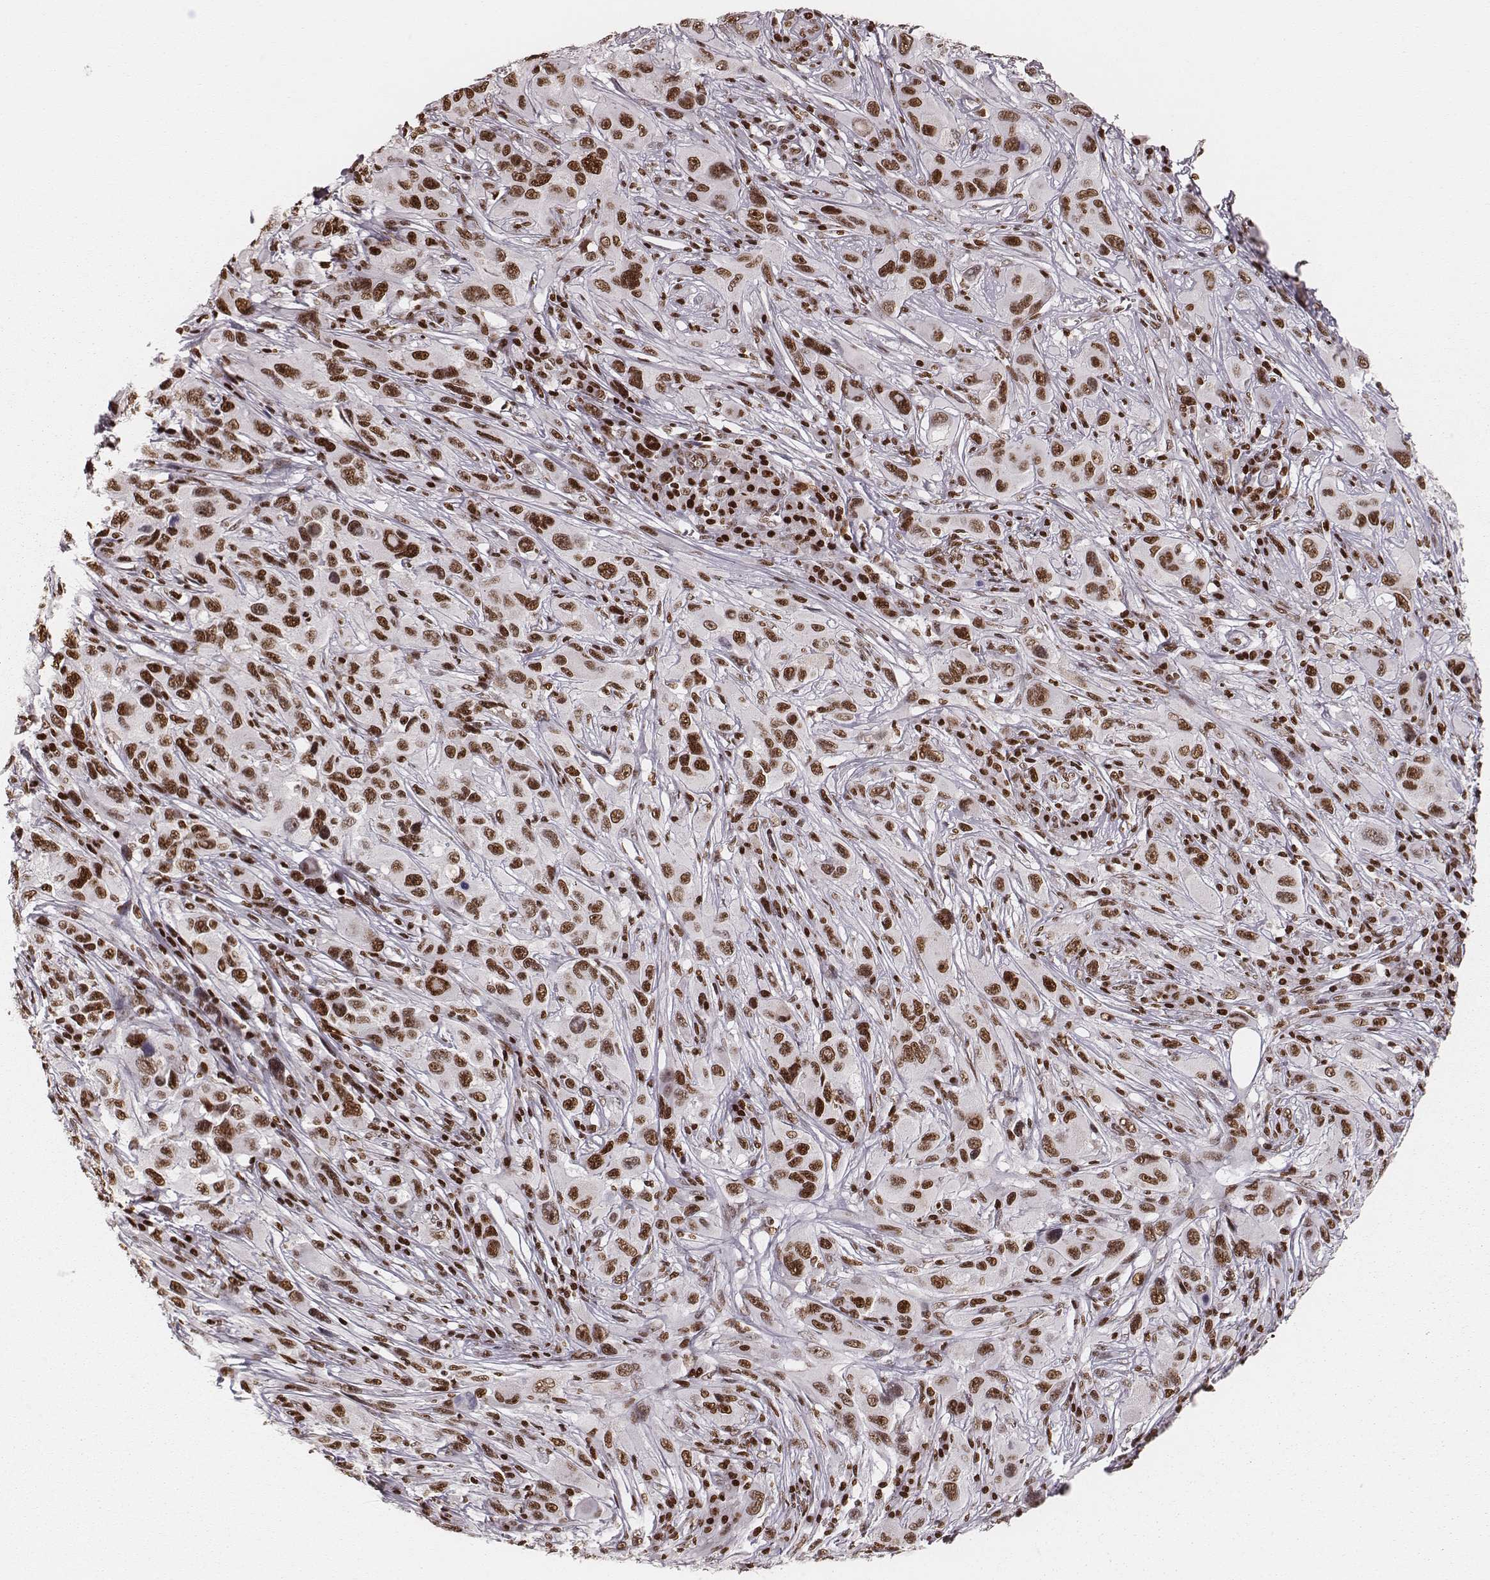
{"staining": {"intensity": "moderate", "quantity": ">75%", "location": "nuclear"}, "tissue": "melanoma", "cell_type": "Tumor cells", "image_type": "cancer", "snomed": [{"axis": "morphology", "description": "Malignant melanoma, NOS"}, {"axis": "topography", "description": "Skin"}], "caption": "Immunohistochemical staining of malignant melanoma exhibits medium levels of moderate nuclear expression in approximately >75% of tumor cells. The staining is performed using DAB brown chromogen to label protein expression. The nuclei are counter-stained blue using hematoxylin.", "gene": "PARP1", "patient": {"sex": "male", "age": 53}}